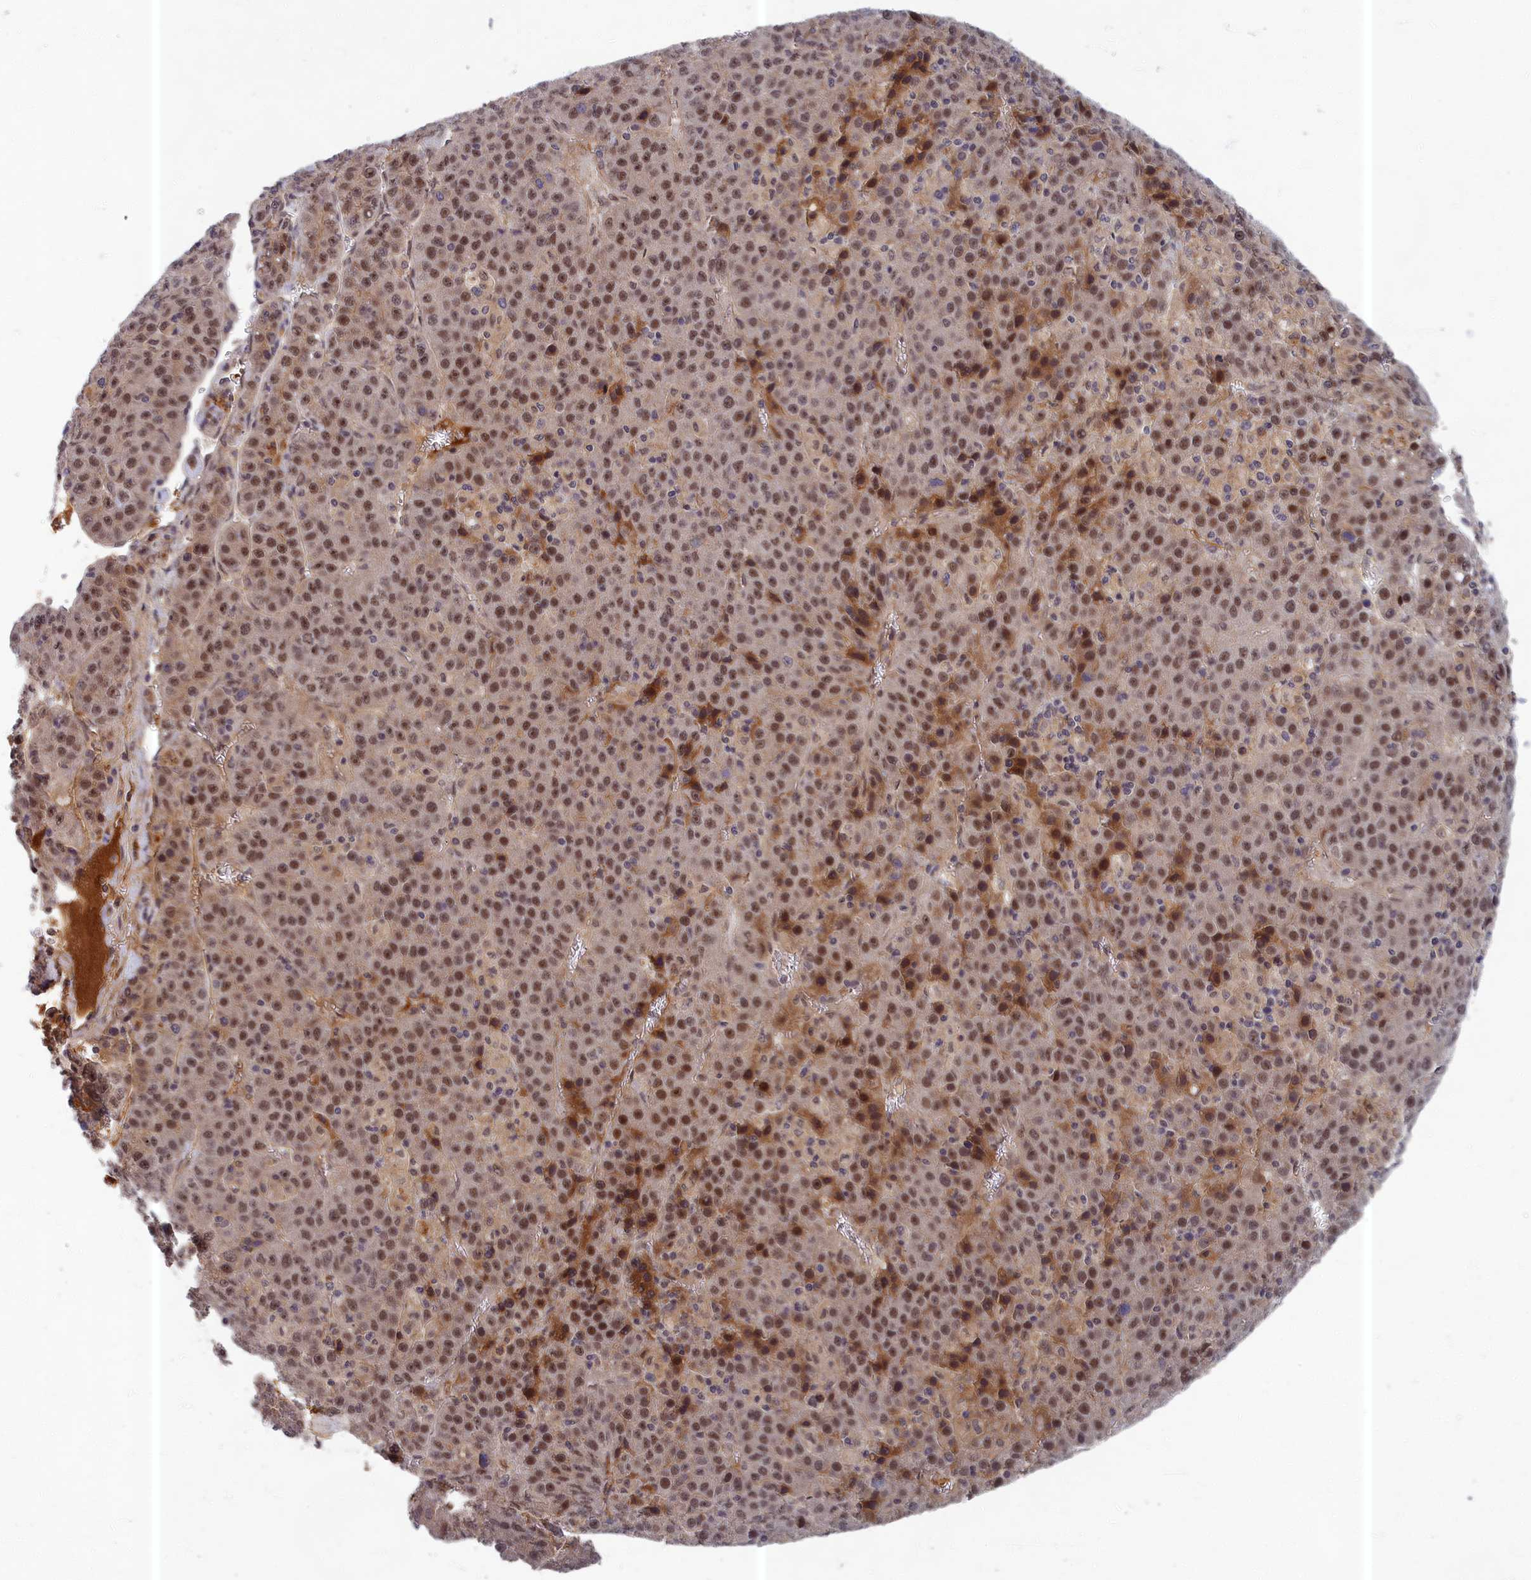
{"staining": {"intensity": "moderate", "quantity": ">75%", "location": "nuclear"}, "tissue": "liver cancer", "cell_type": "Tumor cells", "image_type": "cancer", "snomed": [{"axis": "morphology", "description": "Carcinoma, Hepatocellular, NOS"}, {"axis": "topography", "description": "Liver"}], "caption": "The photomicrograph exhibits immunohistochemical staining of hepatocellular carcinoma (liver). There is moderate nuclear staining is seen in about >75% of tumor cells.", "gene": "EARS2", "patient": {"sex": "female", "age": 53}}